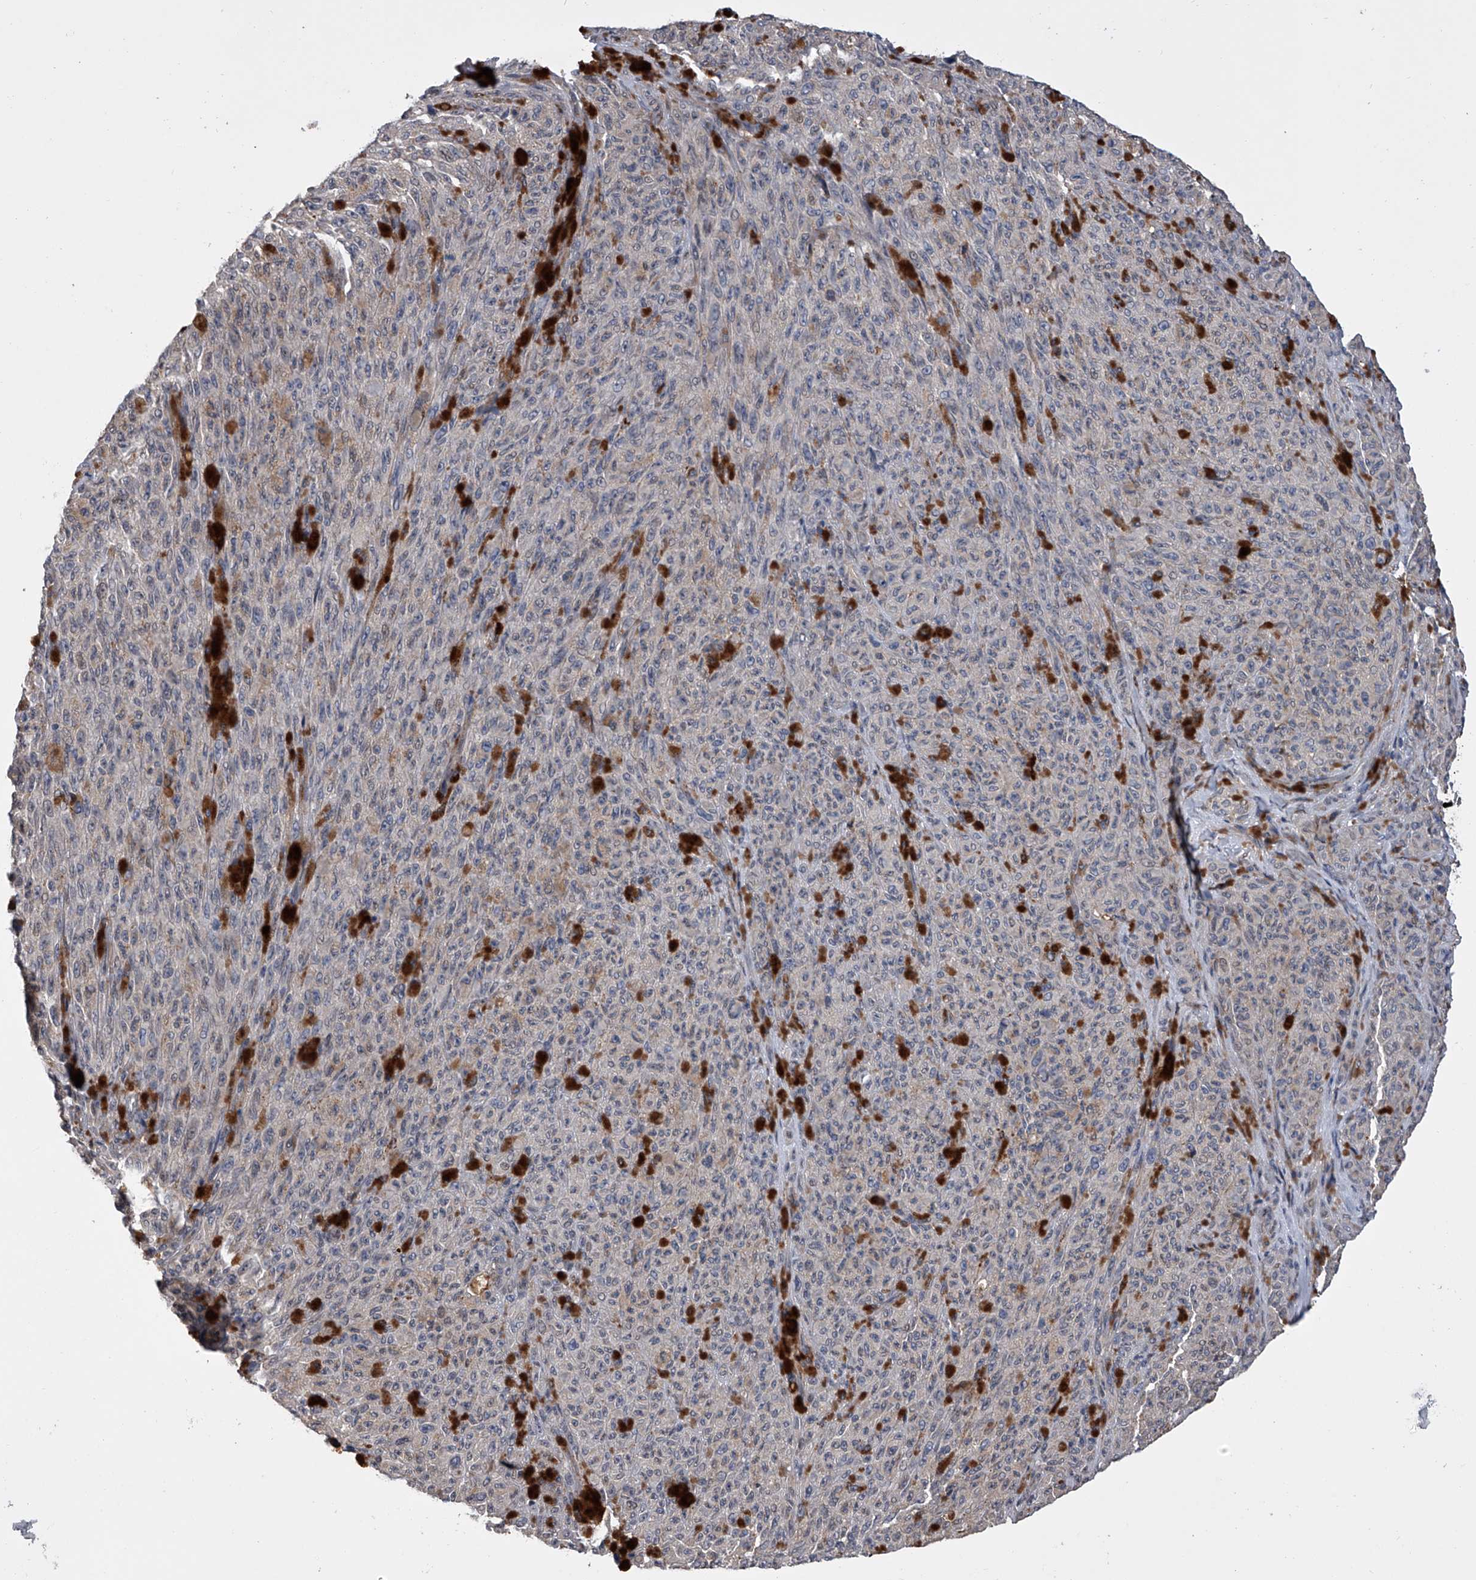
{"staining": {"intensity": "negative", "quantity": "none", "location": "none"}, "tissue": "melanoma", "cell_type": "Tumor cells", "image_type": "cancer", "snomed": [{"axis": "morphology", "description": "Malignant melanoma, NOS"}, {"axis": "topography", "description": "Skin"}], "caption": "Tumor cells are negative for protein expression in human malignant melanoma. (DAB immunohistochemistry visualized using brightfield microscopy, high magnification).", "gene": "TRIM8", "patient": {"sex": "female", "age": 82}}